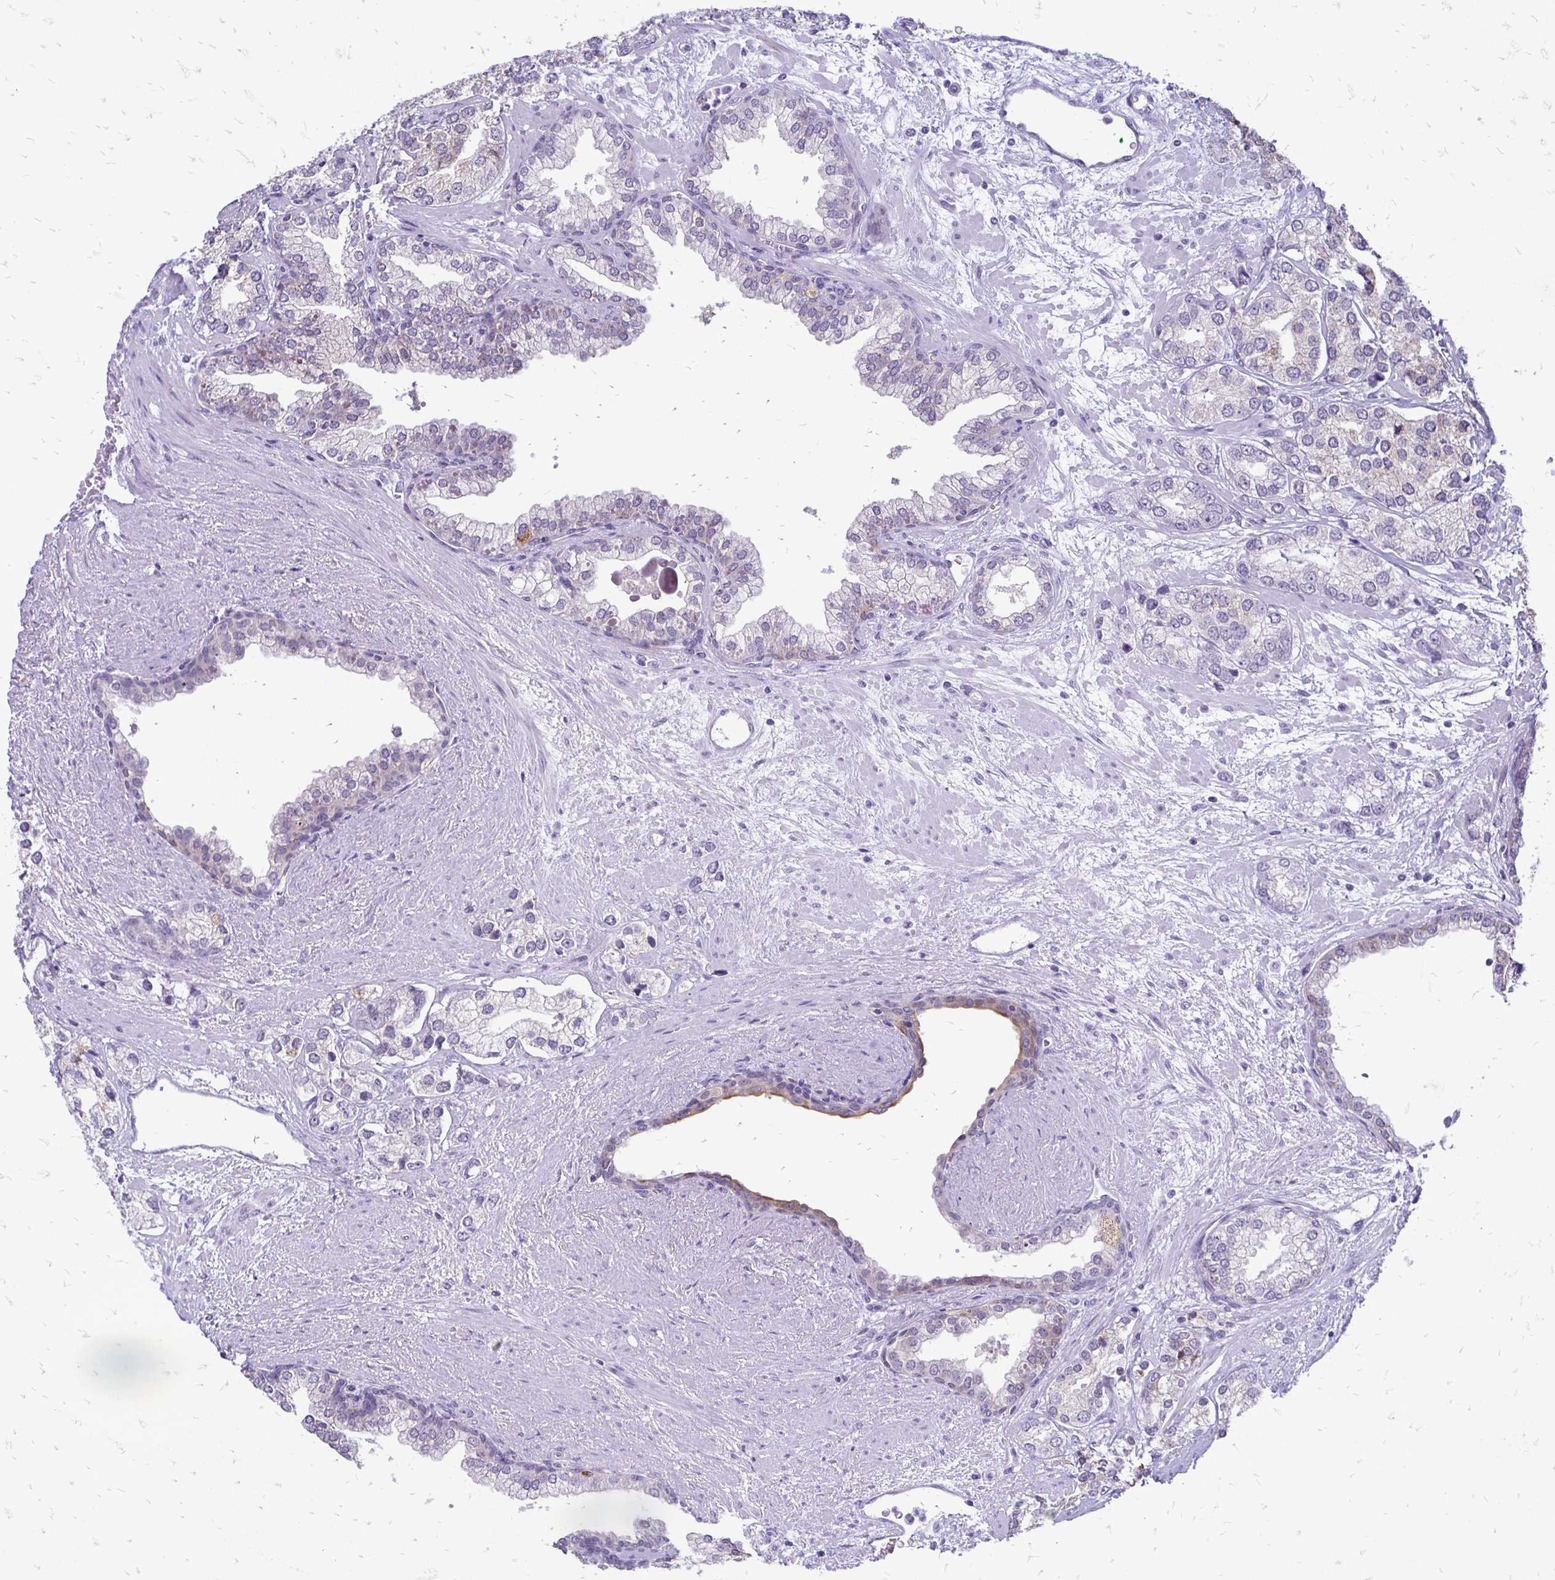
{"staining": {"intensity": "negative", "quantity": "none", "location": "none"}, "tissue": "prostate cancer", "cell_type": "Tumor cells", "image_type": "cancer", "snomed": [{"axis": "morphology", "description": "Adenocarcinoma, High grade"}, {"axis": "topography", "description": "Prostate"}], "caption": "This is an IHC micrograph of human prostate high-grade adenocarcinoma. There is no expression in tumor cells.", "gene": "EPYC", "patient": {"sex": "male", "age": 58}}